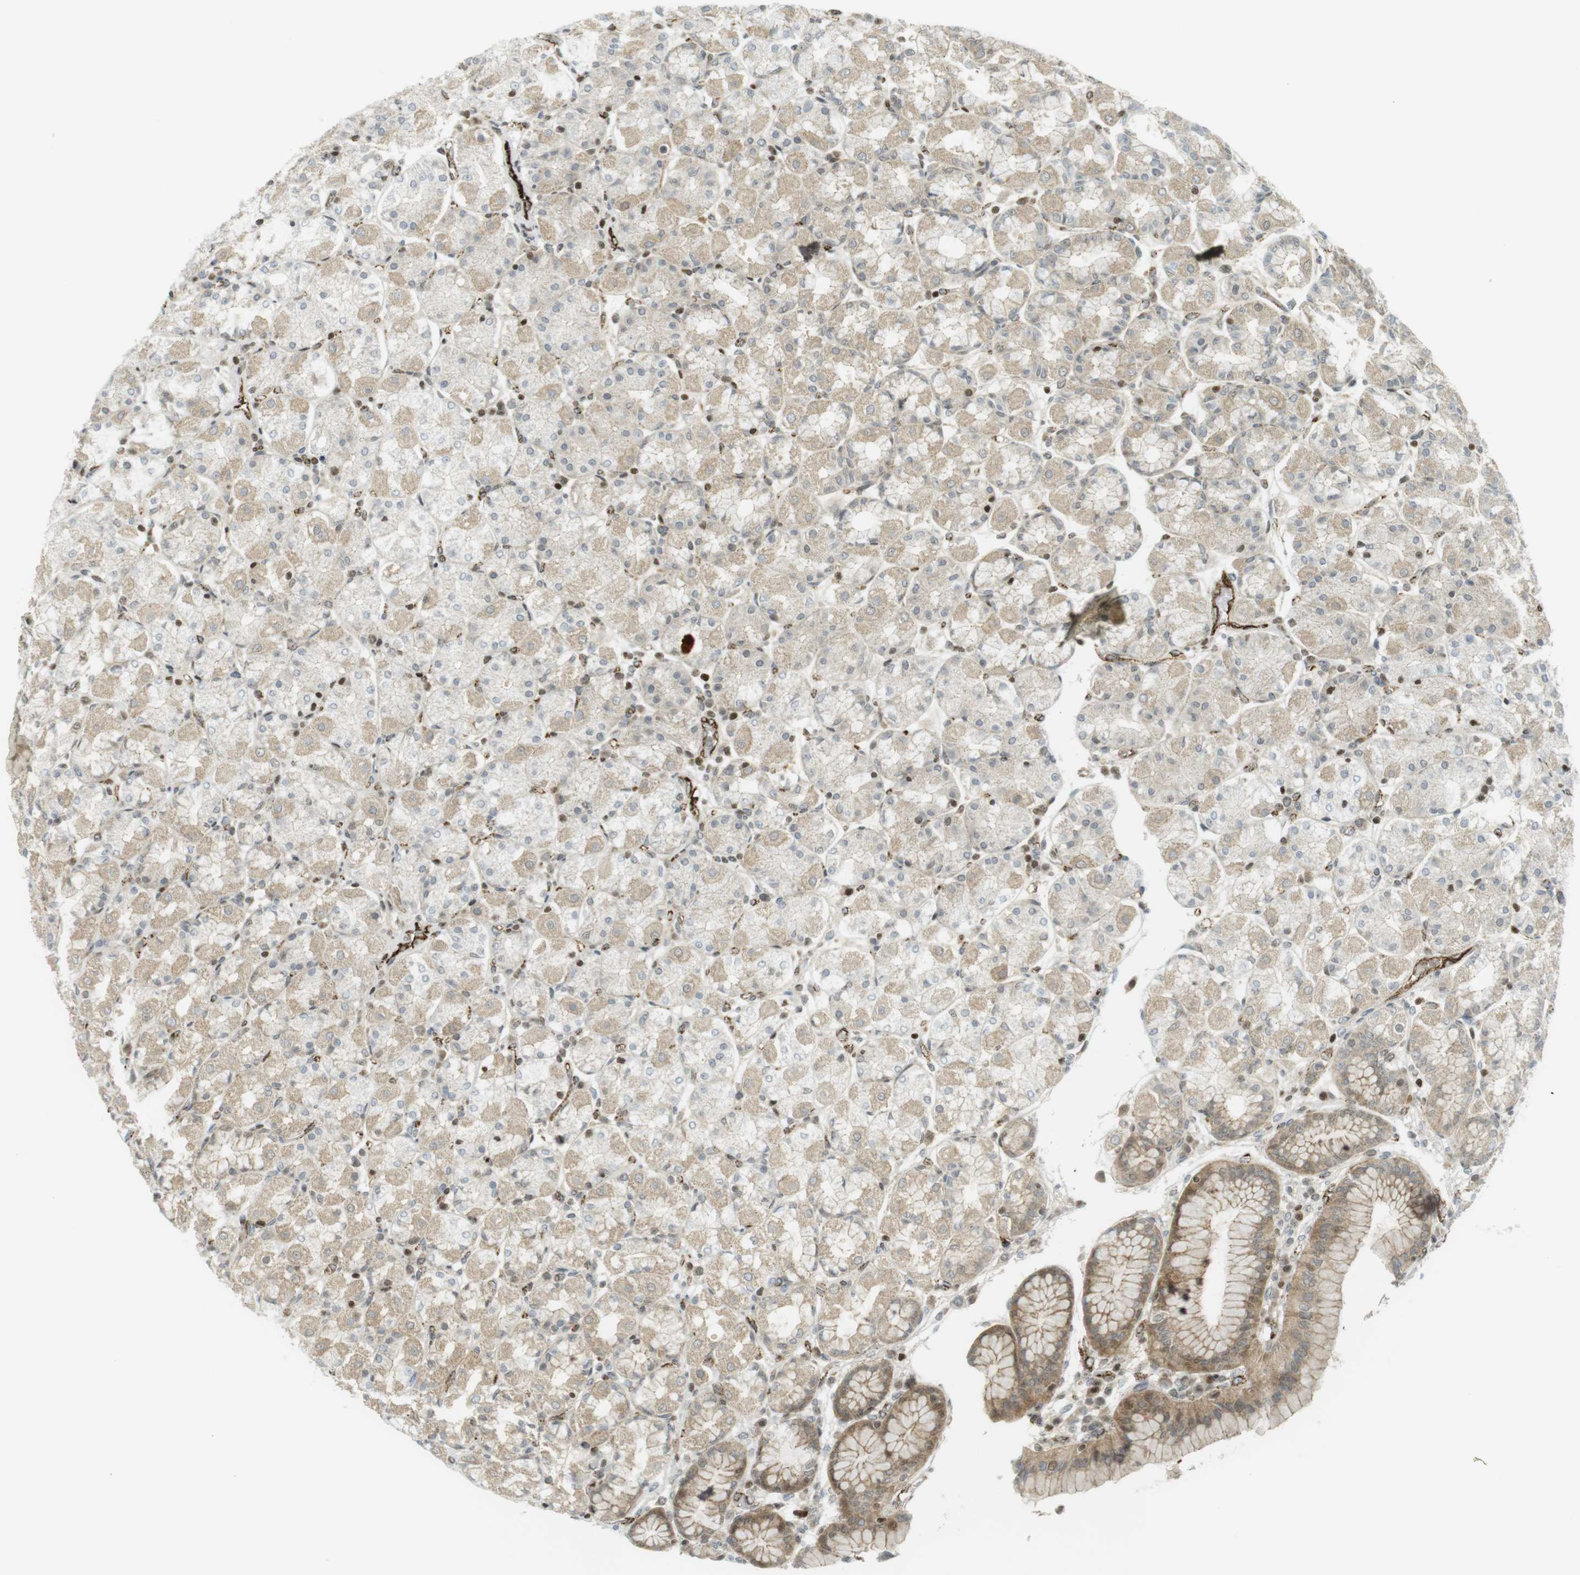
{"staining": {"intensity": "moderate", "quantity": "25%-75%", "location": "cytoplasmic/membranous,nuclear"}, "tissue": "stomach", "cell_type": "Glandular cells", "image_type": "normal", "snomed": [{"axis": "morphology", "description": "Normal tissue, NOS"}, {"axis": "topography", "description": "Stomach, upper"}], "caption": "DAB (3,3'-diaminobenzidine) immunohistochemical staining of benign stomach shows moderate cytoplasmic/membranous,nuclear protein staining in approximately 25%-75% of glandular cells. (DAB (3,3'-diaminobenzidine) = brown stain, brightfield microscopy at high magnification).", "gene": "PPP1R13B", "patient": {"sex": "male", "age": 68}}